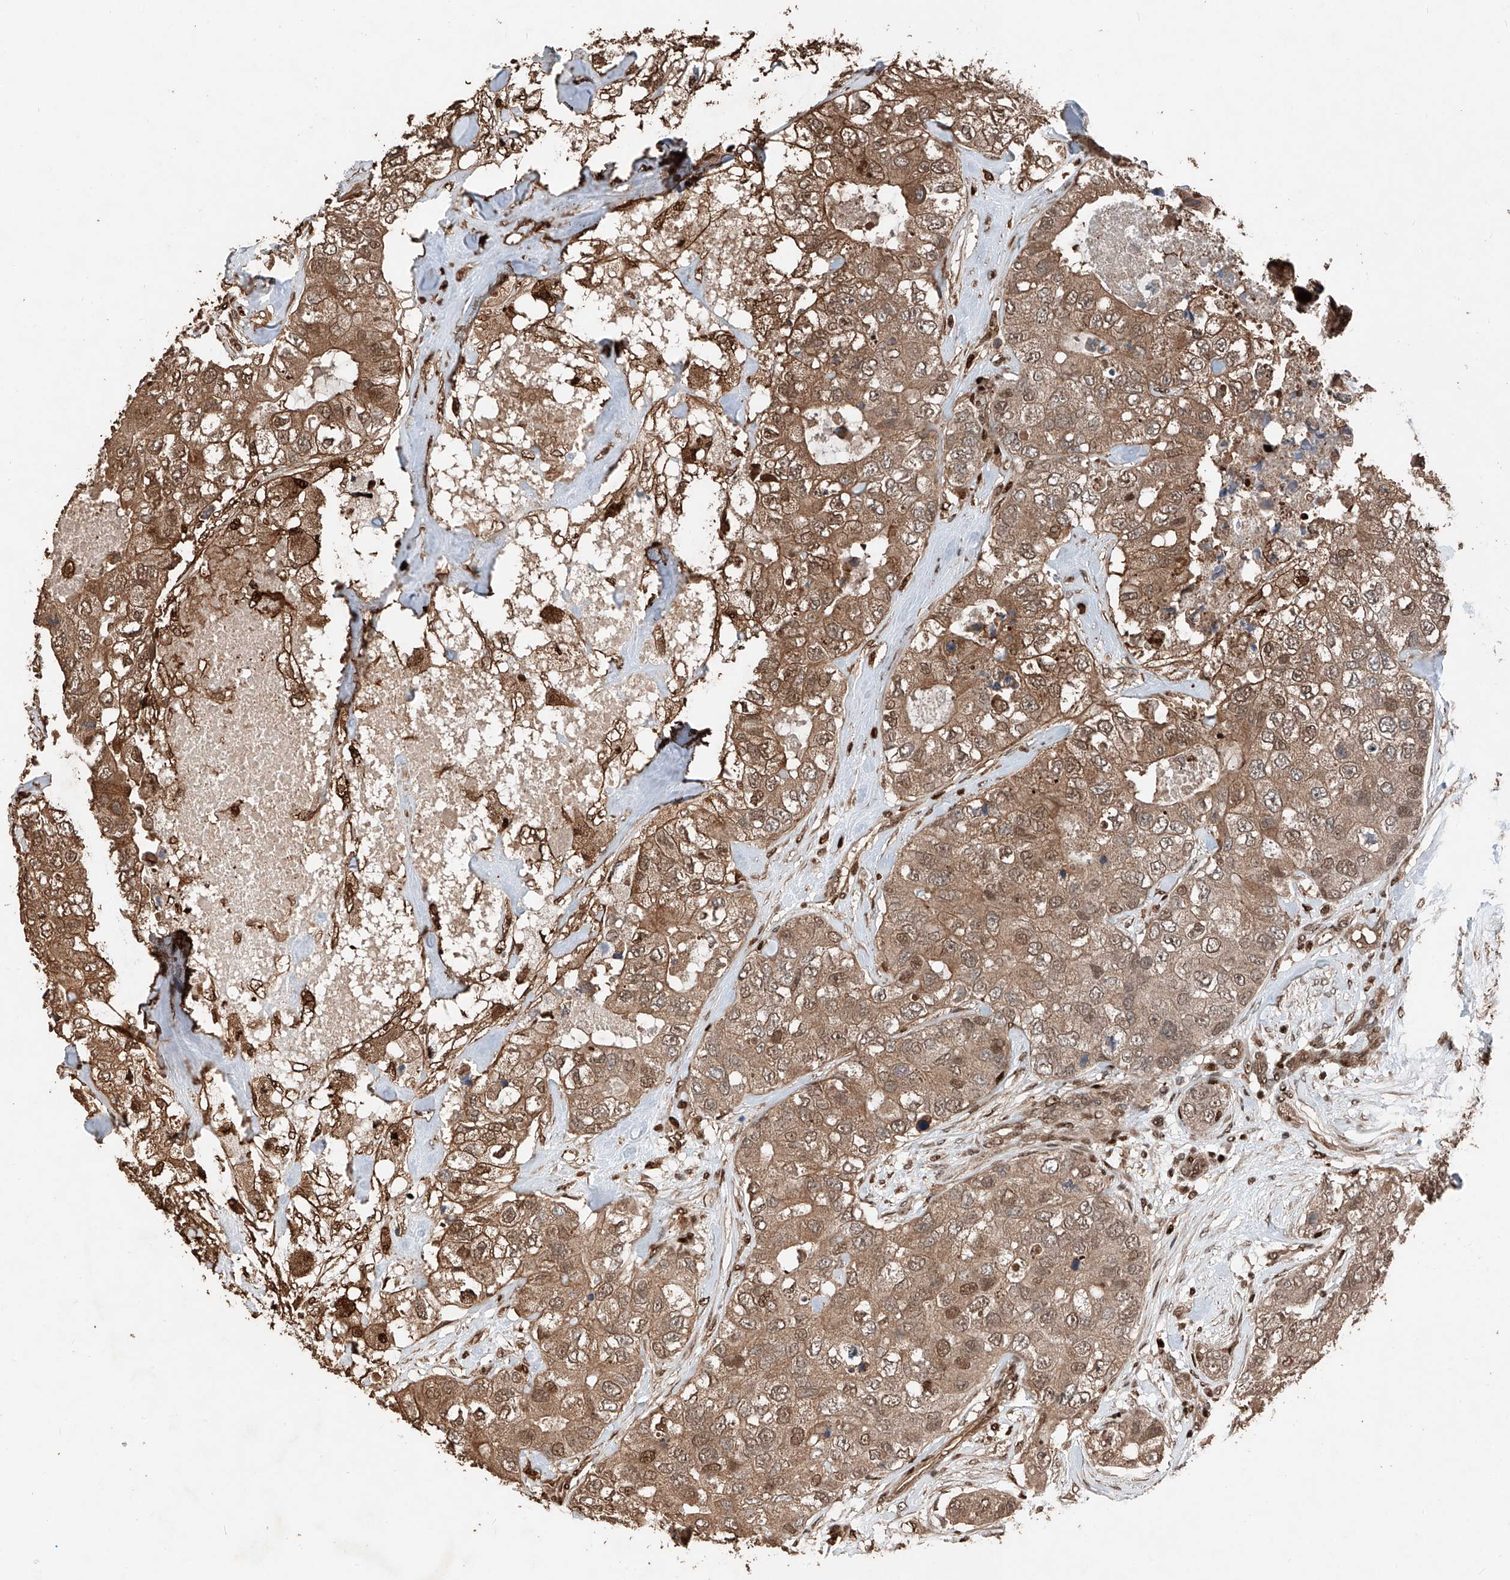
{"staining": {"intensity": "moderate", "quantity": ">75%", "location": "cytoplasmic/membranous,nuclear"}, "tissue": "breast cancer", "cell_type": "Tumor cells", "image_type": "cancer", "snomed": [{"axis": "morphology", "description": "Duct carcinoma"}, {"axis": "topography", "description": "Breast"}], "caption": "This micrograph reveals immunohistochemistry (IHC) staining of breast cancer, with medium moderate cytoplasmic/membranous and nuclear expression in about >75% of tumor cells.", "gene": "RMND1", "patient": {"sex": "female", "age": 62}}